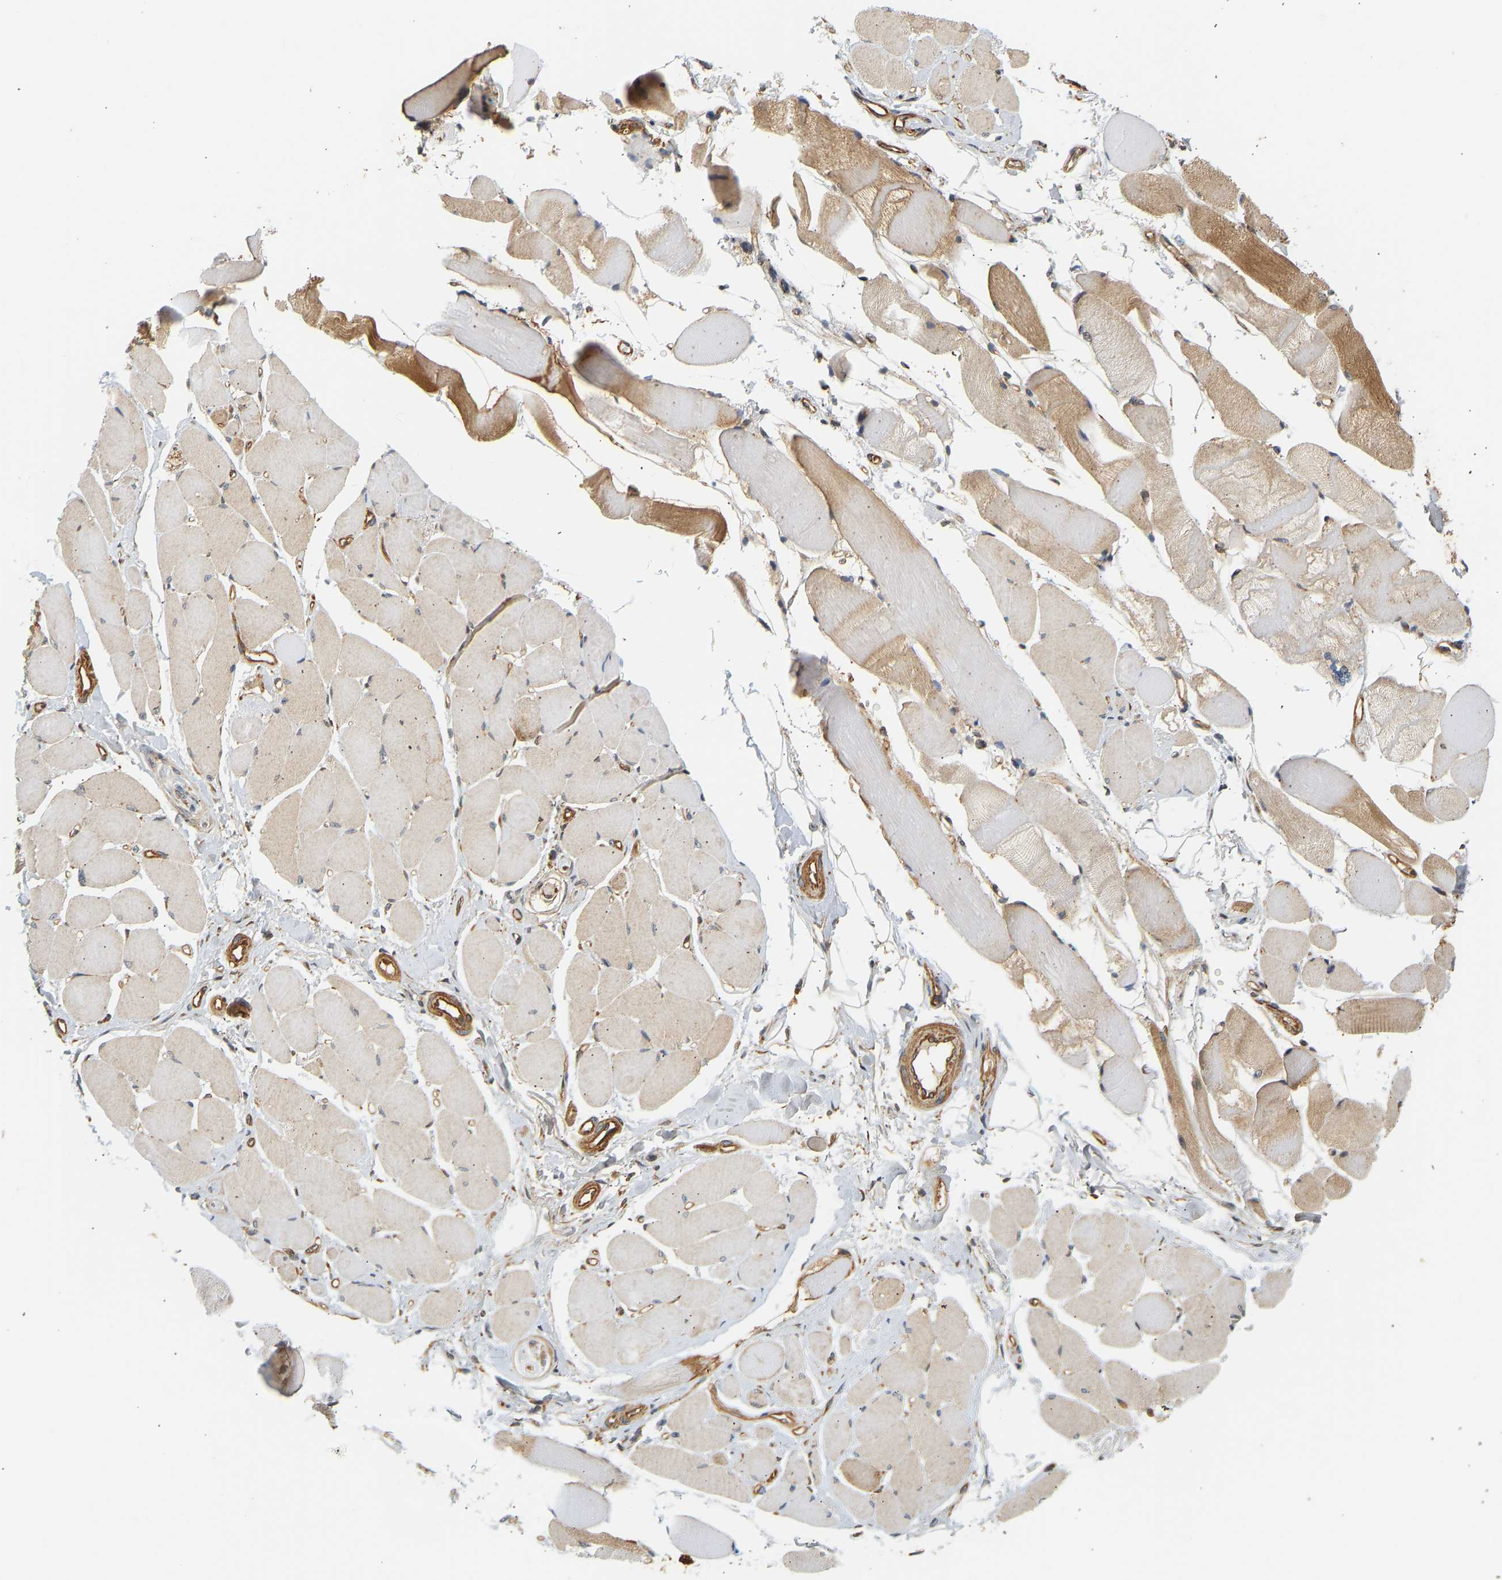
{"staining": {"intensity": "moderate", "quantity": "25%-75%", "location": "cytoplasmic/membranous"}, "tissue": "skeletal muscle", "cell_type": "Myocytes", "image_type": "normal", "snomed": [{"axis": "morphology", "description": "Normal tissue, NOS"}, {"axis": "topography", "description": "Skeletal muscle"}, {"axis": "topography", "description": "Peripheral nerve tissue"}], "caption": "Moderate cytoplasmic/membranous protein positivity is appreciated in about 25%-75% of myocytes in skeletal muscle.", "gene": "CEP57", "patient": {"sex": "female", "age": 84}}